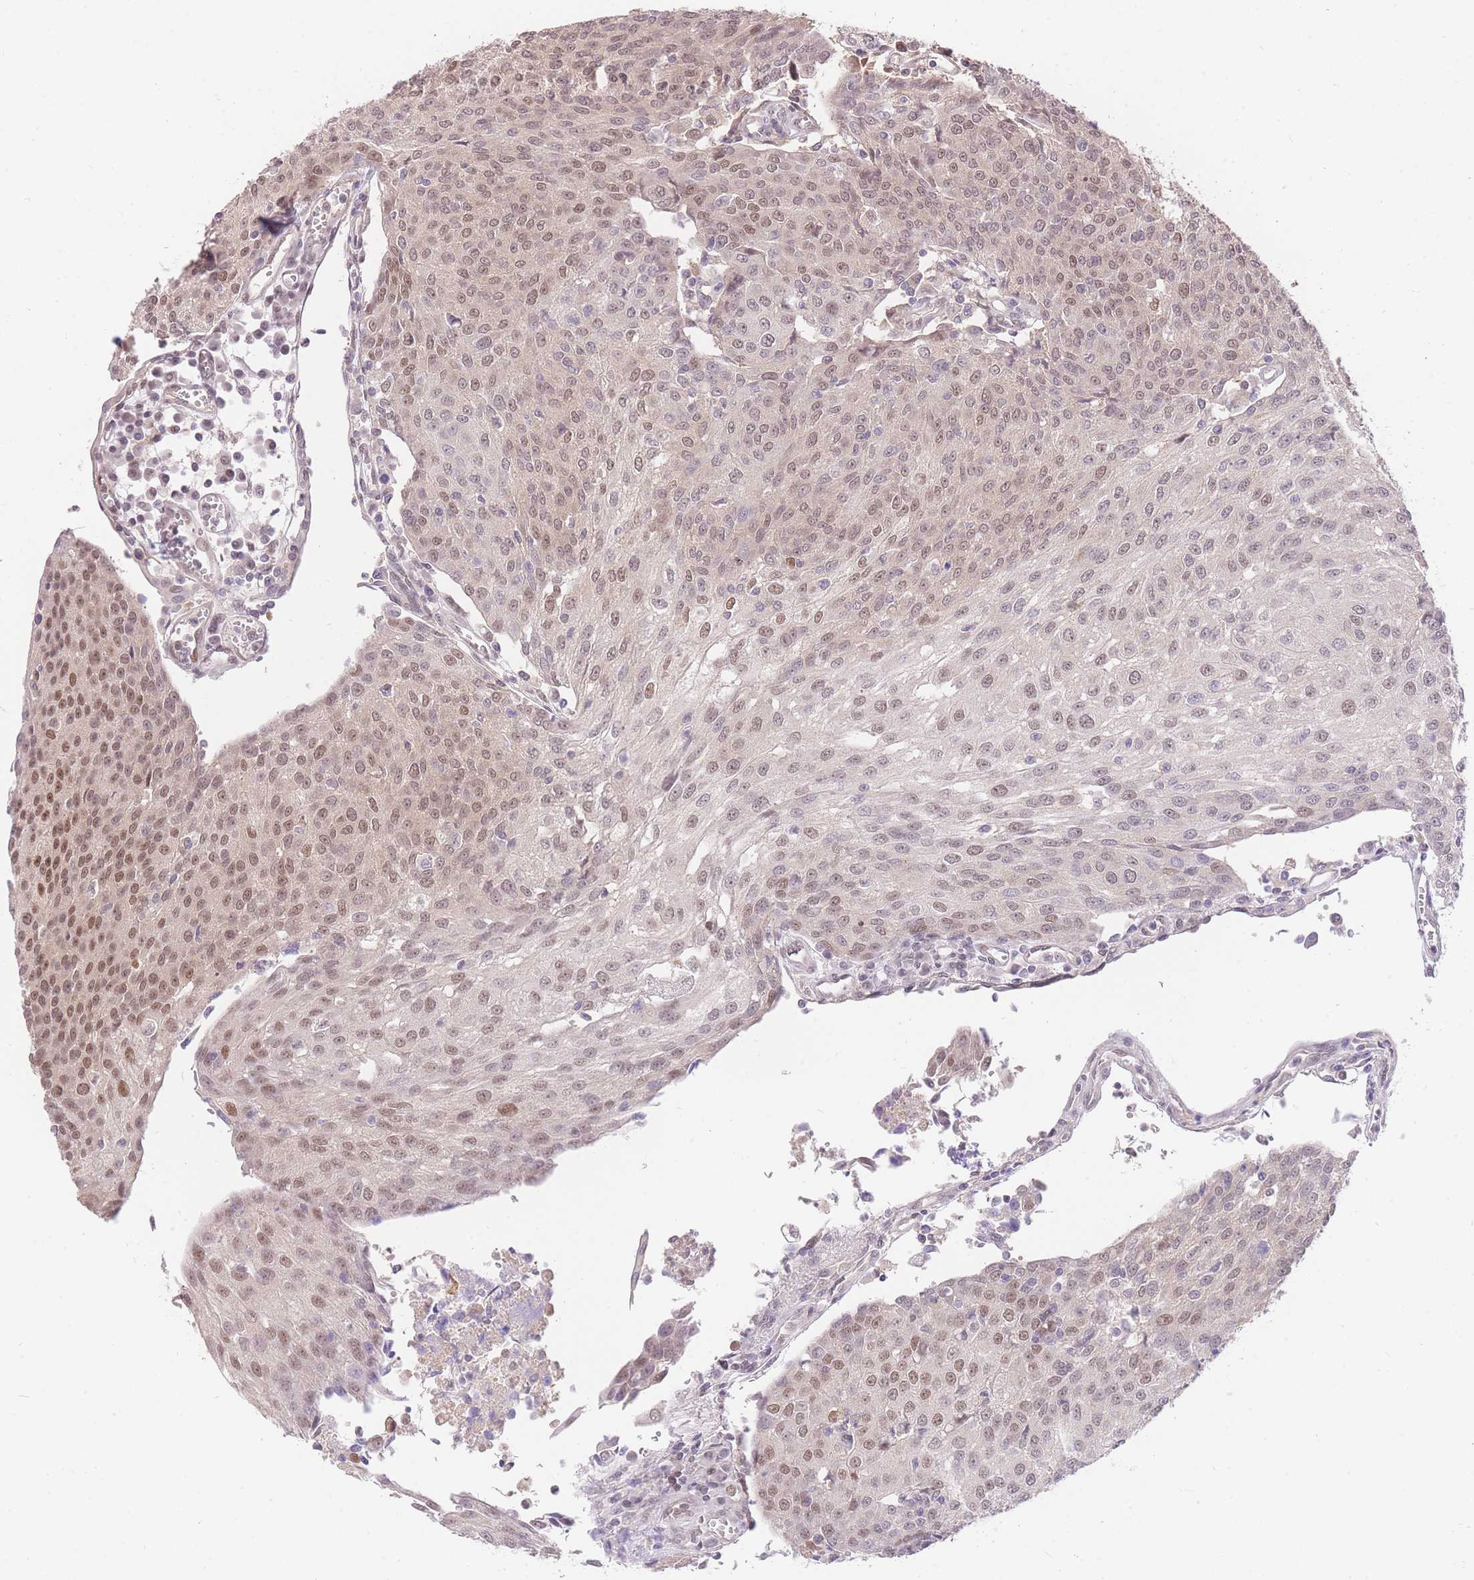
{"staining": {"intensity": "moderate", "quantity": "25%-75%", "location": "nuclear"}, "tissue": "urothelial cancer", "cell_type": "Tumor cells", "image_type": "cancer", "snomed": [{"axis": "morphology", "description": "Urothelial carcinoma, High grade"}, {"axis": "topography", "description": "Urinary bladder"}], "caption": "Immunohistochemical staining of urothelial carcinoma (high-grade) demonstrates medium levels of moderate nuclear protein expression in approximately 25%-75% of tumor cells.", "gene": "UBXN7", "patient": {"sex": "female", "age": 85}}